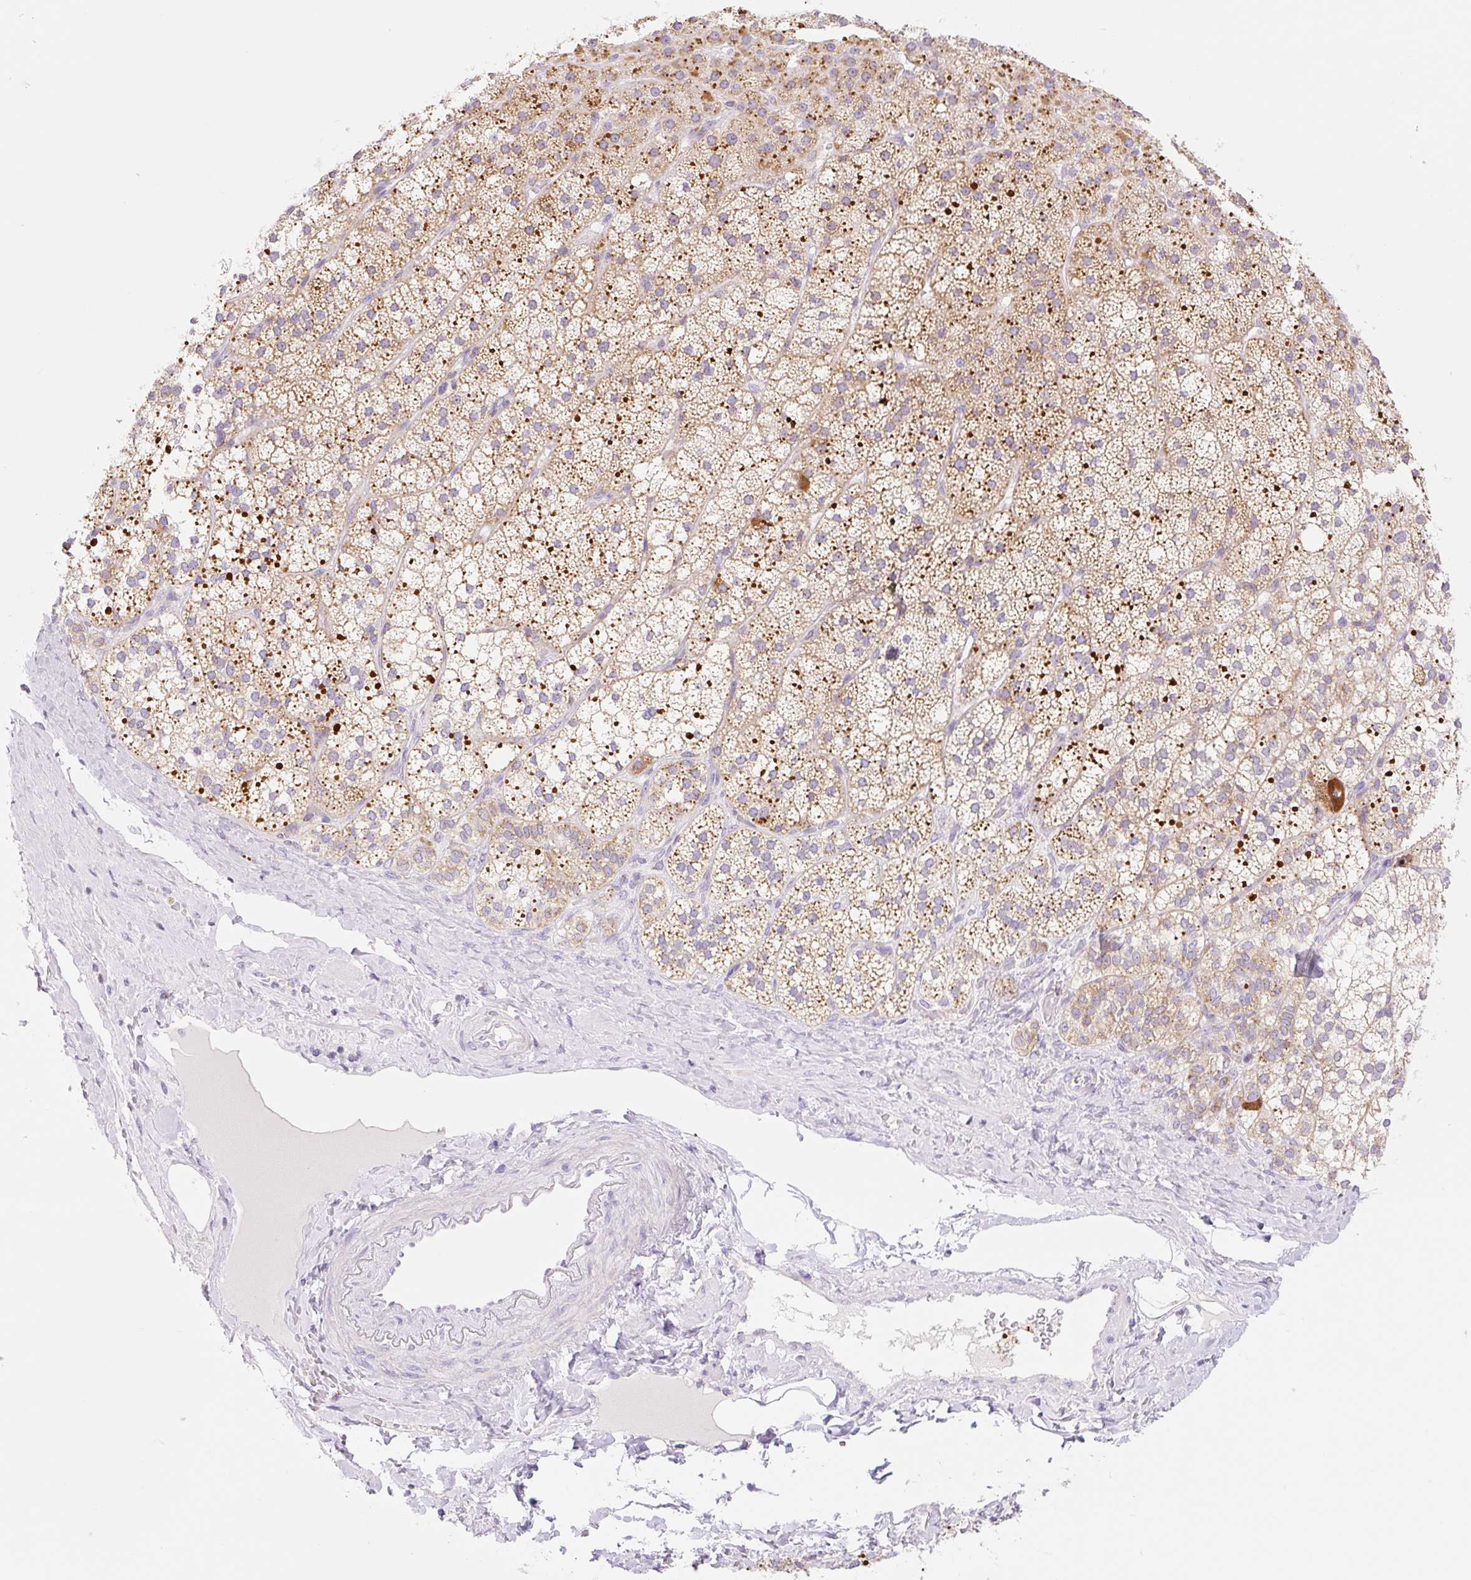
{"staining": {"intensity": "moderate", "quantity": ">75%", "location": "cytoplasmic/membranous"}, "tissue": "adrenal gland", "cell_type": "Glandular cells", "image_type": "normal", "snomed": [{"axis": "morphology", "description": "Normal tissue, NOS"}, {"axis": "topography", "description": "Adrenal gland"}], "caption": "This image exhibits IHC staining of benign human adrenal gland, with medium moderate cytoplasmic/membranous staining in about >75% of glandular cells.", "gene": "FOCAD", "patient": {"sex": "male", "age": 53}}